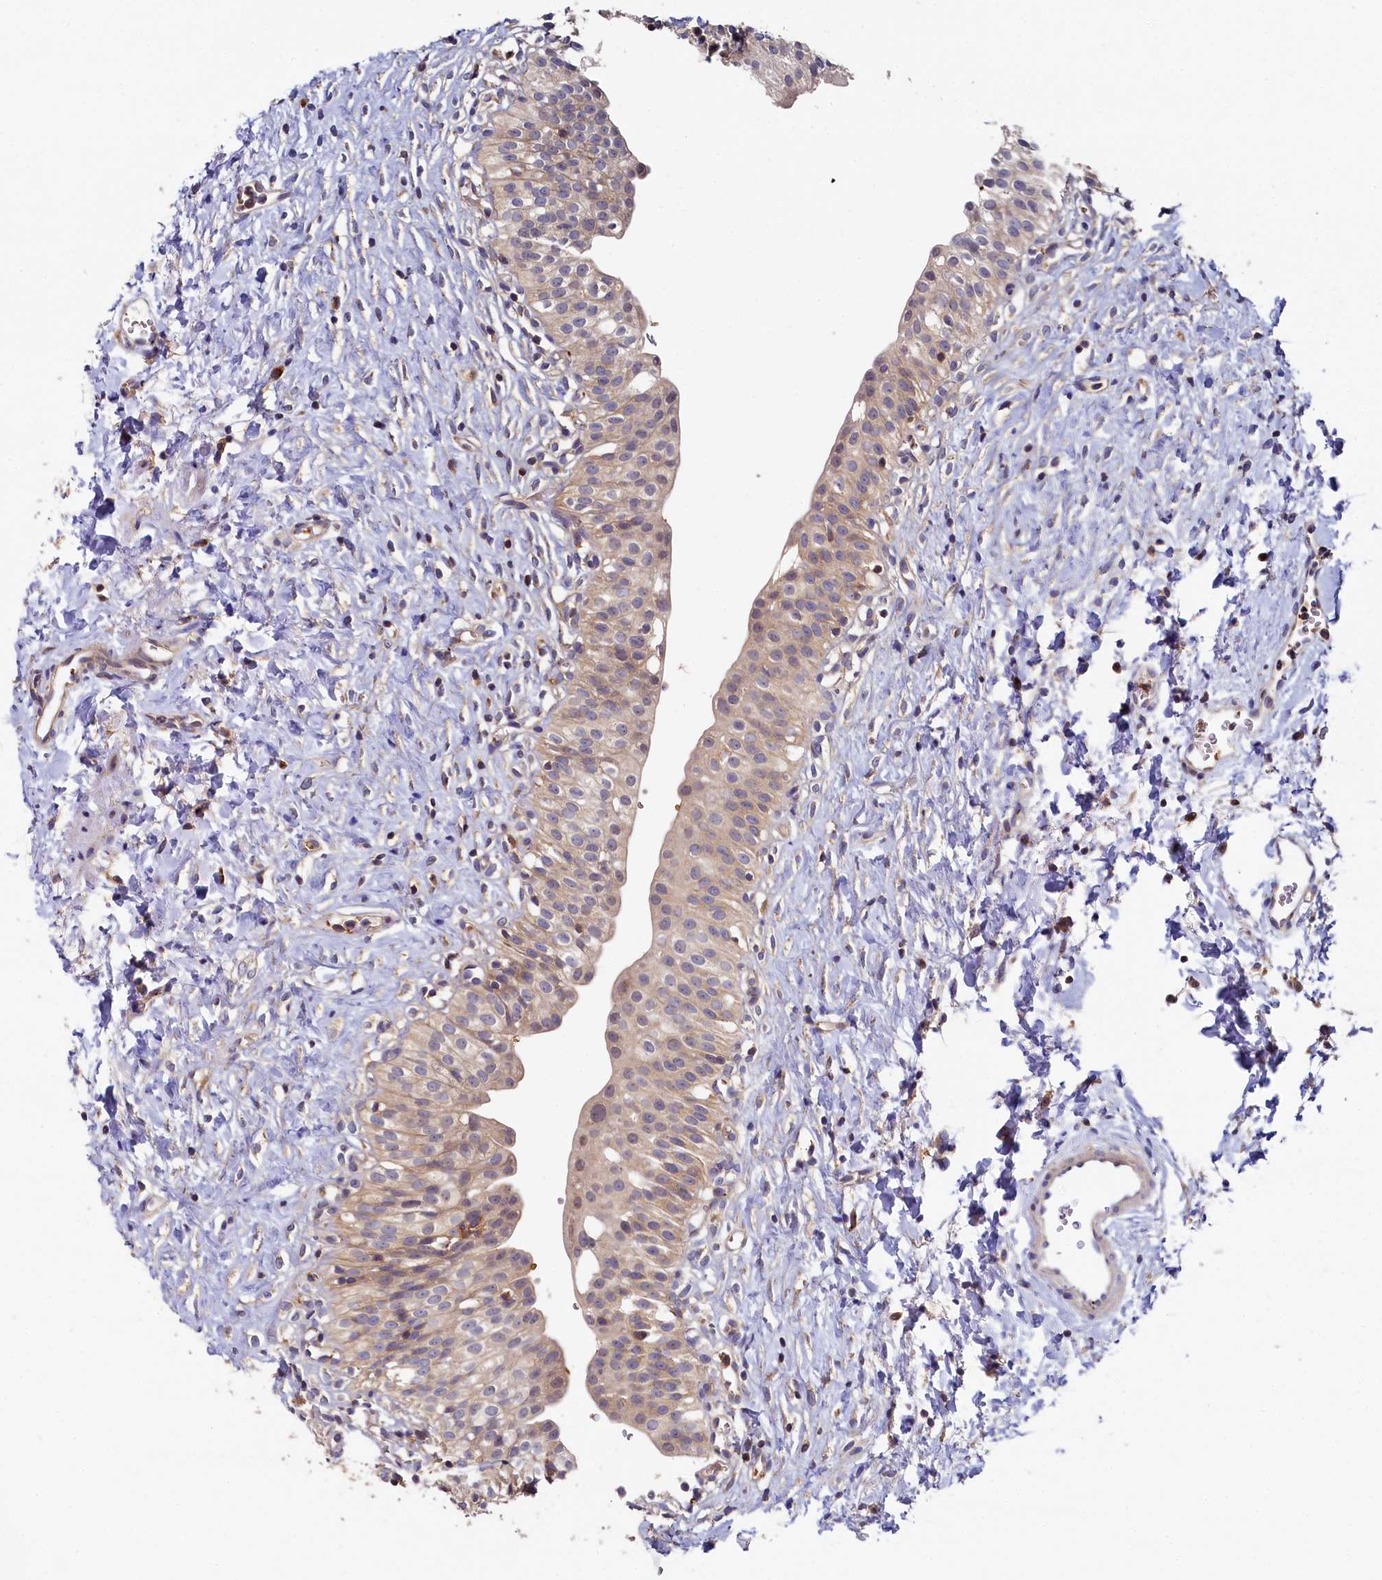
{"staining": {"intensity": "moderate", "quantity": "25%-75%", "location": "cytoplasmic/membranous"}, "tissue": "urinary bladder", "cell_type": "Urothelial cells", "image_type": "normal", "snomed": [{"axis": "morphology", "description": "Normal tissue, NOS"}, {"axis": "topography", "description": "Urinary bladder"}], "caption": "Brown immunohistochemical staining in normal urinary bladder shows moderate cytoplasmic/membranous positivity in about 25%-75% of urothelial cells. The protein is shown in brown color, while the nuclei are stained blue.", "gene": "PPIP5K1", "patient": {"sex": "male", "age": 51}}